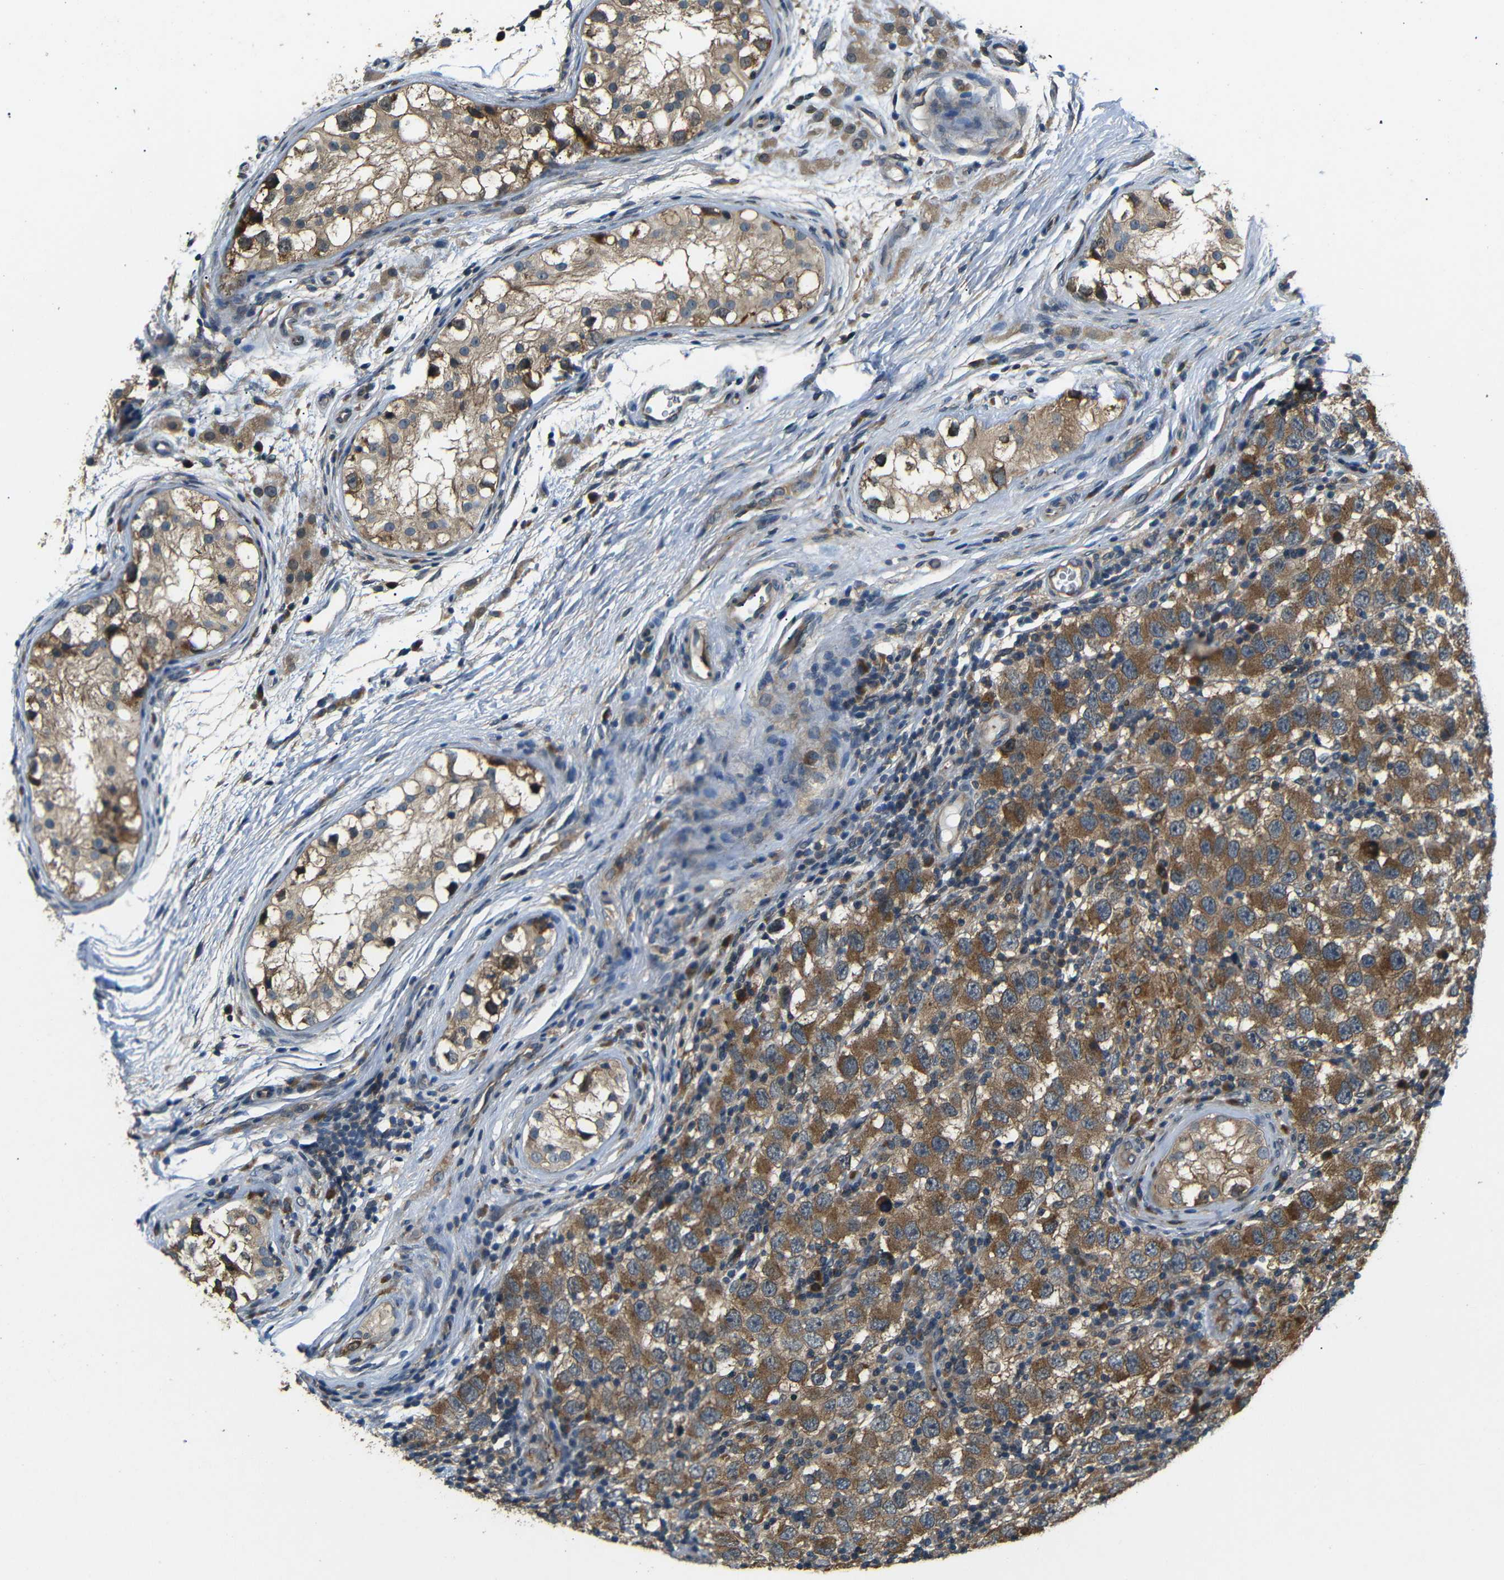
{"staining": {"intensity": "moderate", "quantity": ">75%", "location": "cytoplasmic/membranous"}, "tissue": "testis cancer", "cell_type": "Tumor cells", "image_type": "cancer", "snomed": [{"axis": "morphology", "description": "Carcinoma, Embryonal, NOS"}, {"axis": "topography", "description": "Testis"}], "caption": "There is medium levels of moderate cytoplasmic/membranous expression in tumor cells of testis embryonal carcinoma, as demonstrated by immunohistochemical staining (brown color).", "gene": "EPHB2", "patient": {"sex": "male", "age": 21}}